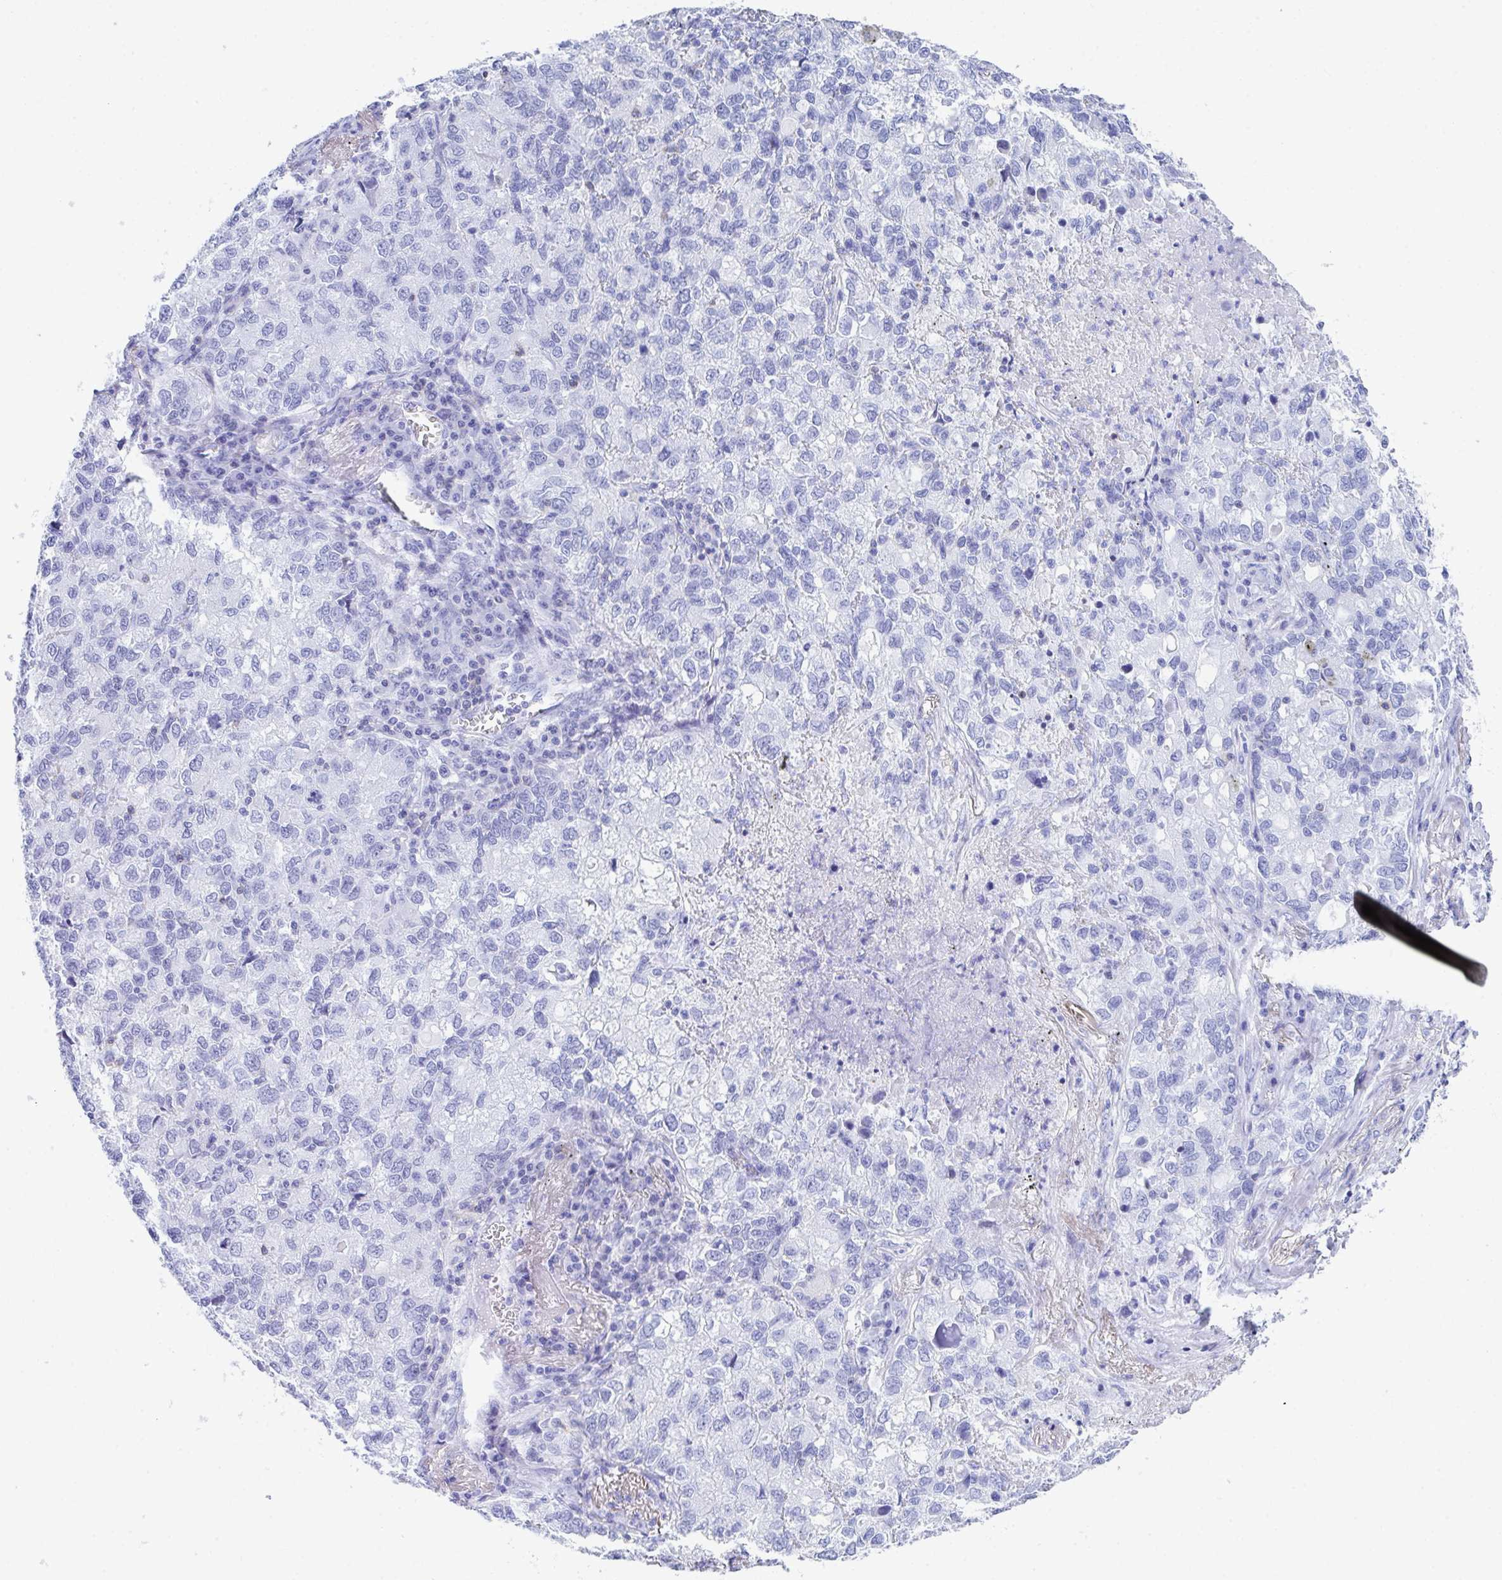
{"staining": {"intensity": "negative", "quantity": "none", "location": "none"}, "tissue": "lung cancer", "cell_type": "Tumor cells", "image_type": "cancer", "snomed": [{"axis": "morphology", "description": "Normal morphology"}, {"axis": "morphology", "description": "Adenocarcinoma, NOS"}, {"axis": "topography", "description": "Lymph node"}, {"axis": "topography", "description": "Lung"}], "caption": "Immunohistochemical staining of lung adenocarcinoma exhibits no significant staining in tumor cells.", "gene": "CD7", "patient": {"sex": "female", "age": 51}}